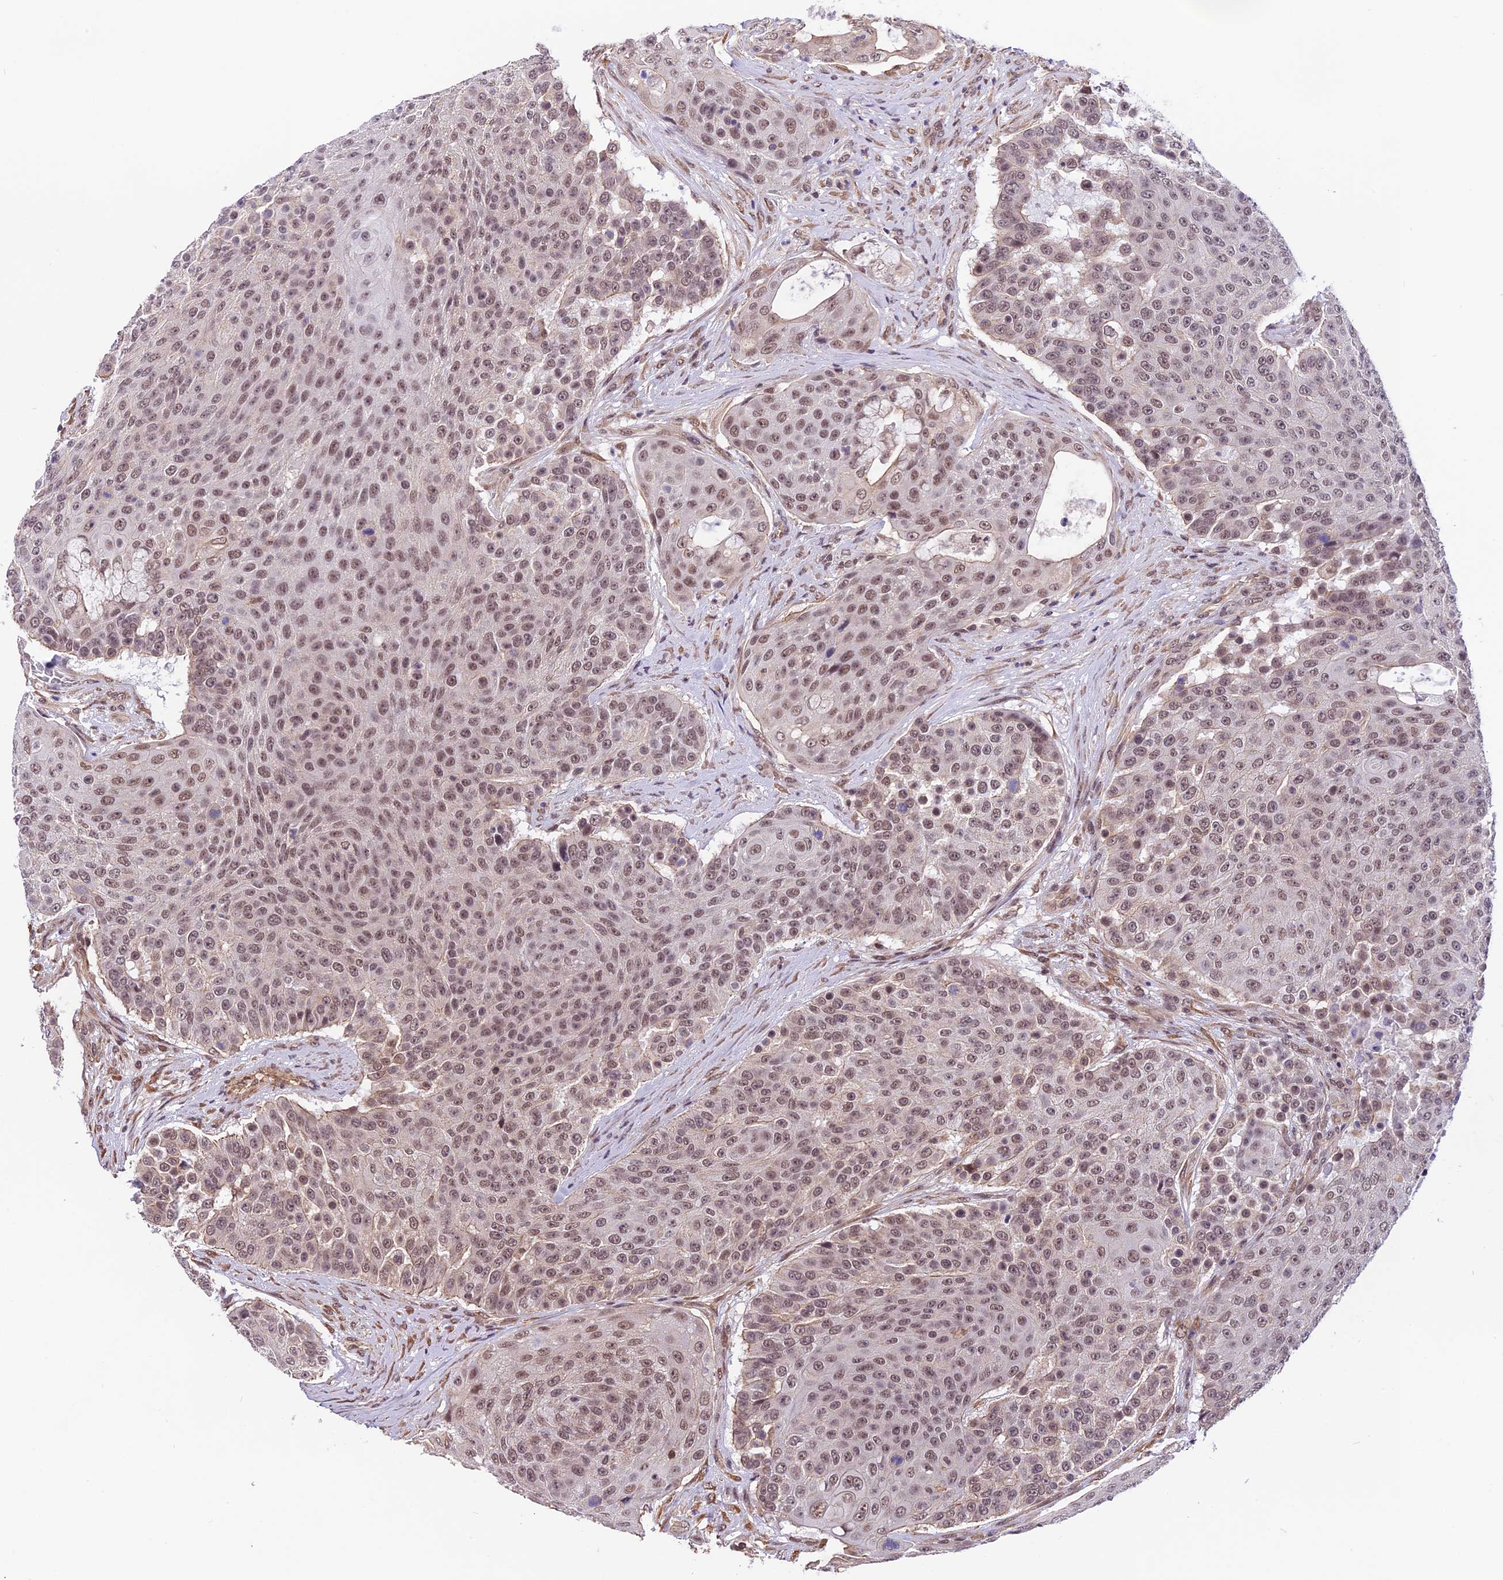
{"staining": {"intensity": "moderate", "quantity": ">75%", "location": "nuclear"}, "tissue": "urothelial cancer", "cell_type": "Tumor cells", "image_type": "cancer", "snomed": [{"axis": "morphology", "description": "Urothelial carcinoma, High grade"}, {"axis": "topography", "description": "Urinary bladder"}], "caption": "A micrograph showing moderate nuclear staining in approximately >75% of tumor cells in urothelial cancer, as visualized by brown immunohistochemical staining.", "gene": "ZC3H4", "patient": {"sex": "female", "age": 63}}